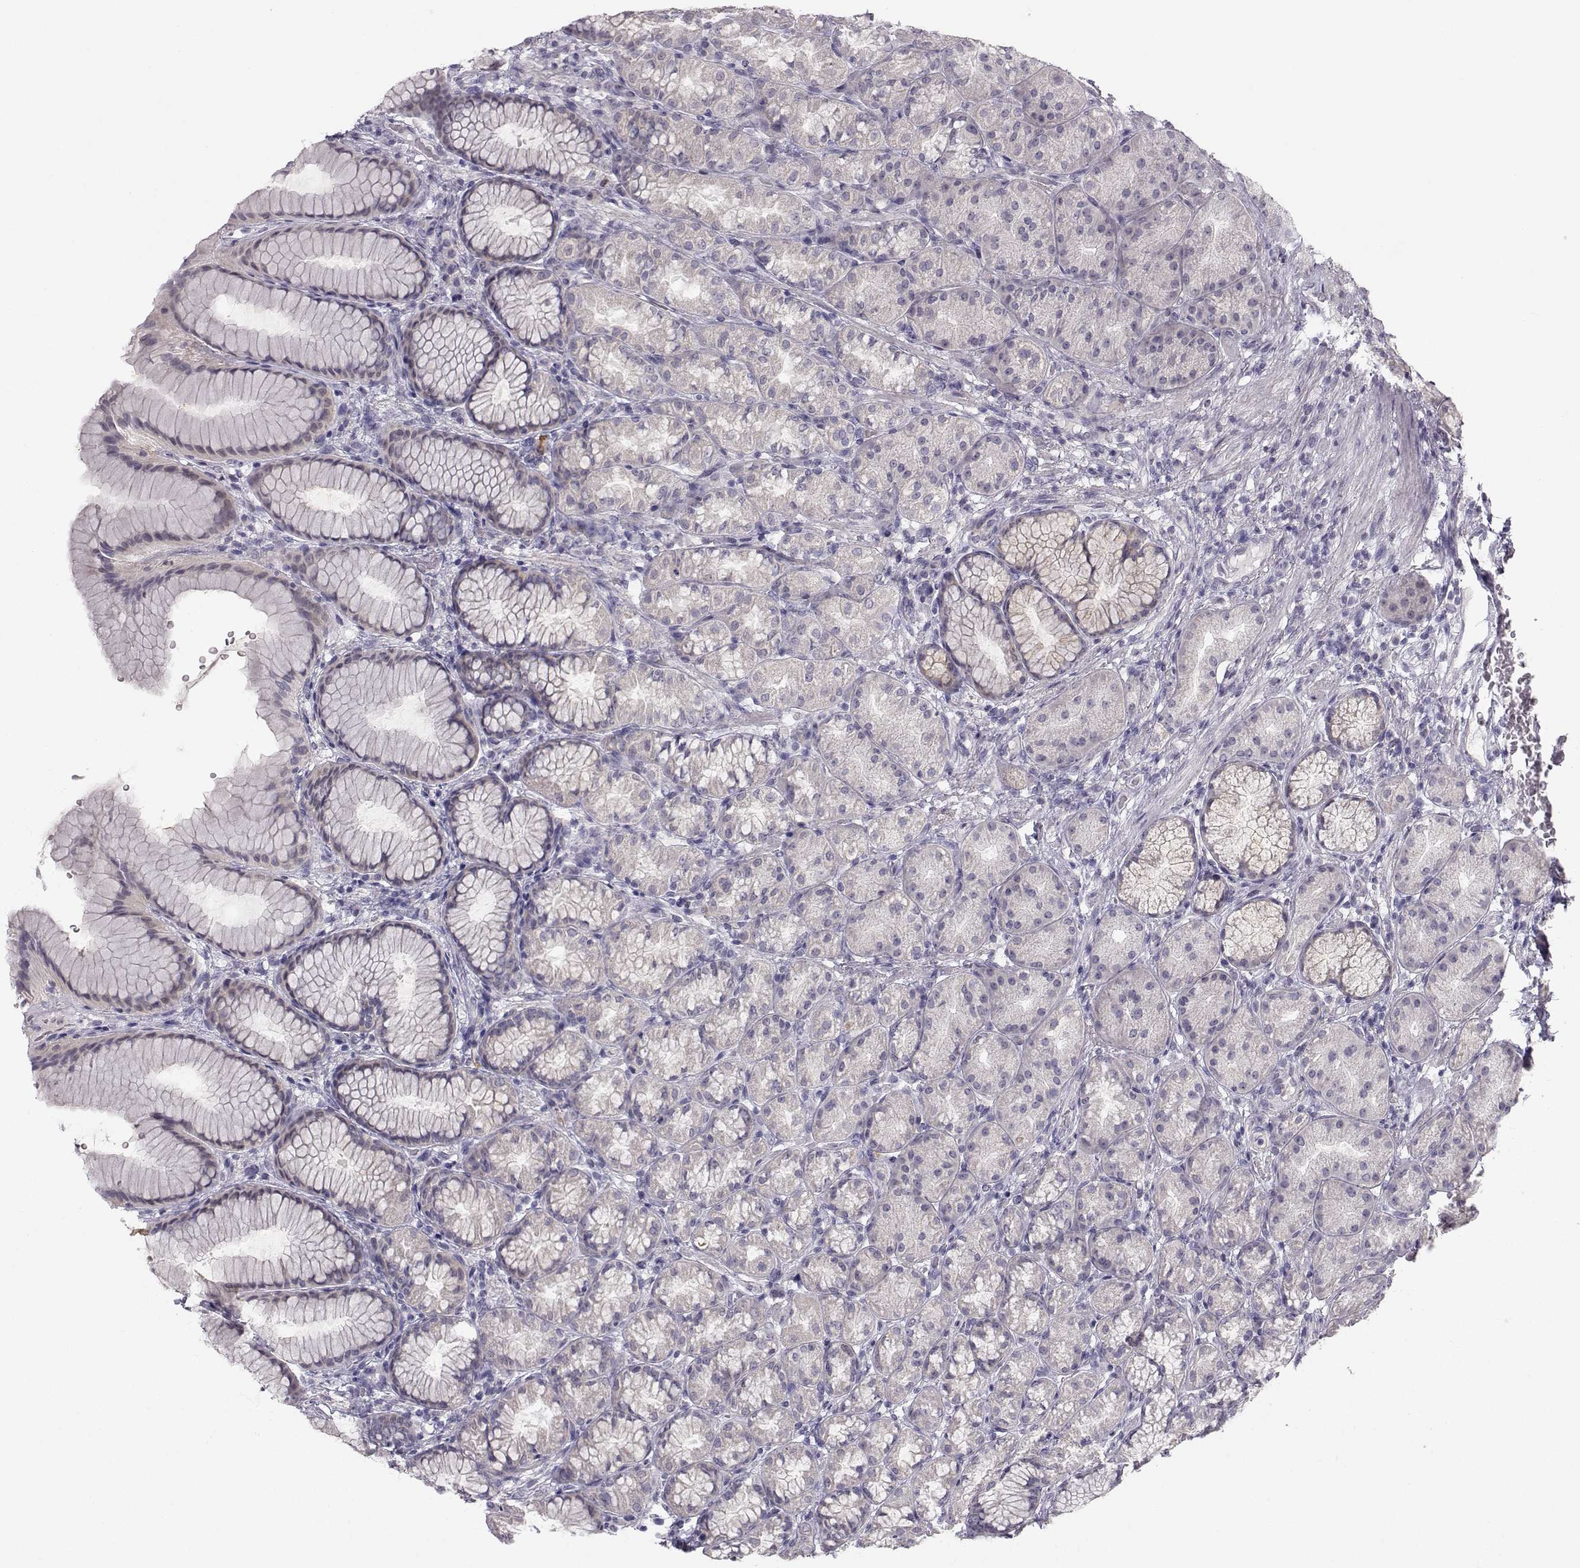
{"staining": {"intensity": "weak", "quantity": "<25%", "location": "cytoplasmic/membranous"}, "tissue": "stomach", "cell_type": "Glandular cells", "image_type": "normal", "snomed": [{"axis": "morphology", "description": "Normal tissue, NOS"}, {"axis": "morphology", "description": "Adenocarcinoma, NOS"}, {"axis": "topography", "description": "Stomach"}], "caption": "Protein analysis of unremarkable stomach displays no significant staining in glandular cells. The staining is performed using DAB (3,3'-diaminobenzidine) brown chromogen with nuclei counter-stained in using hematoxylin.", "gene": "ZNF185", "patient": {"sex": "female", "age": 79}}